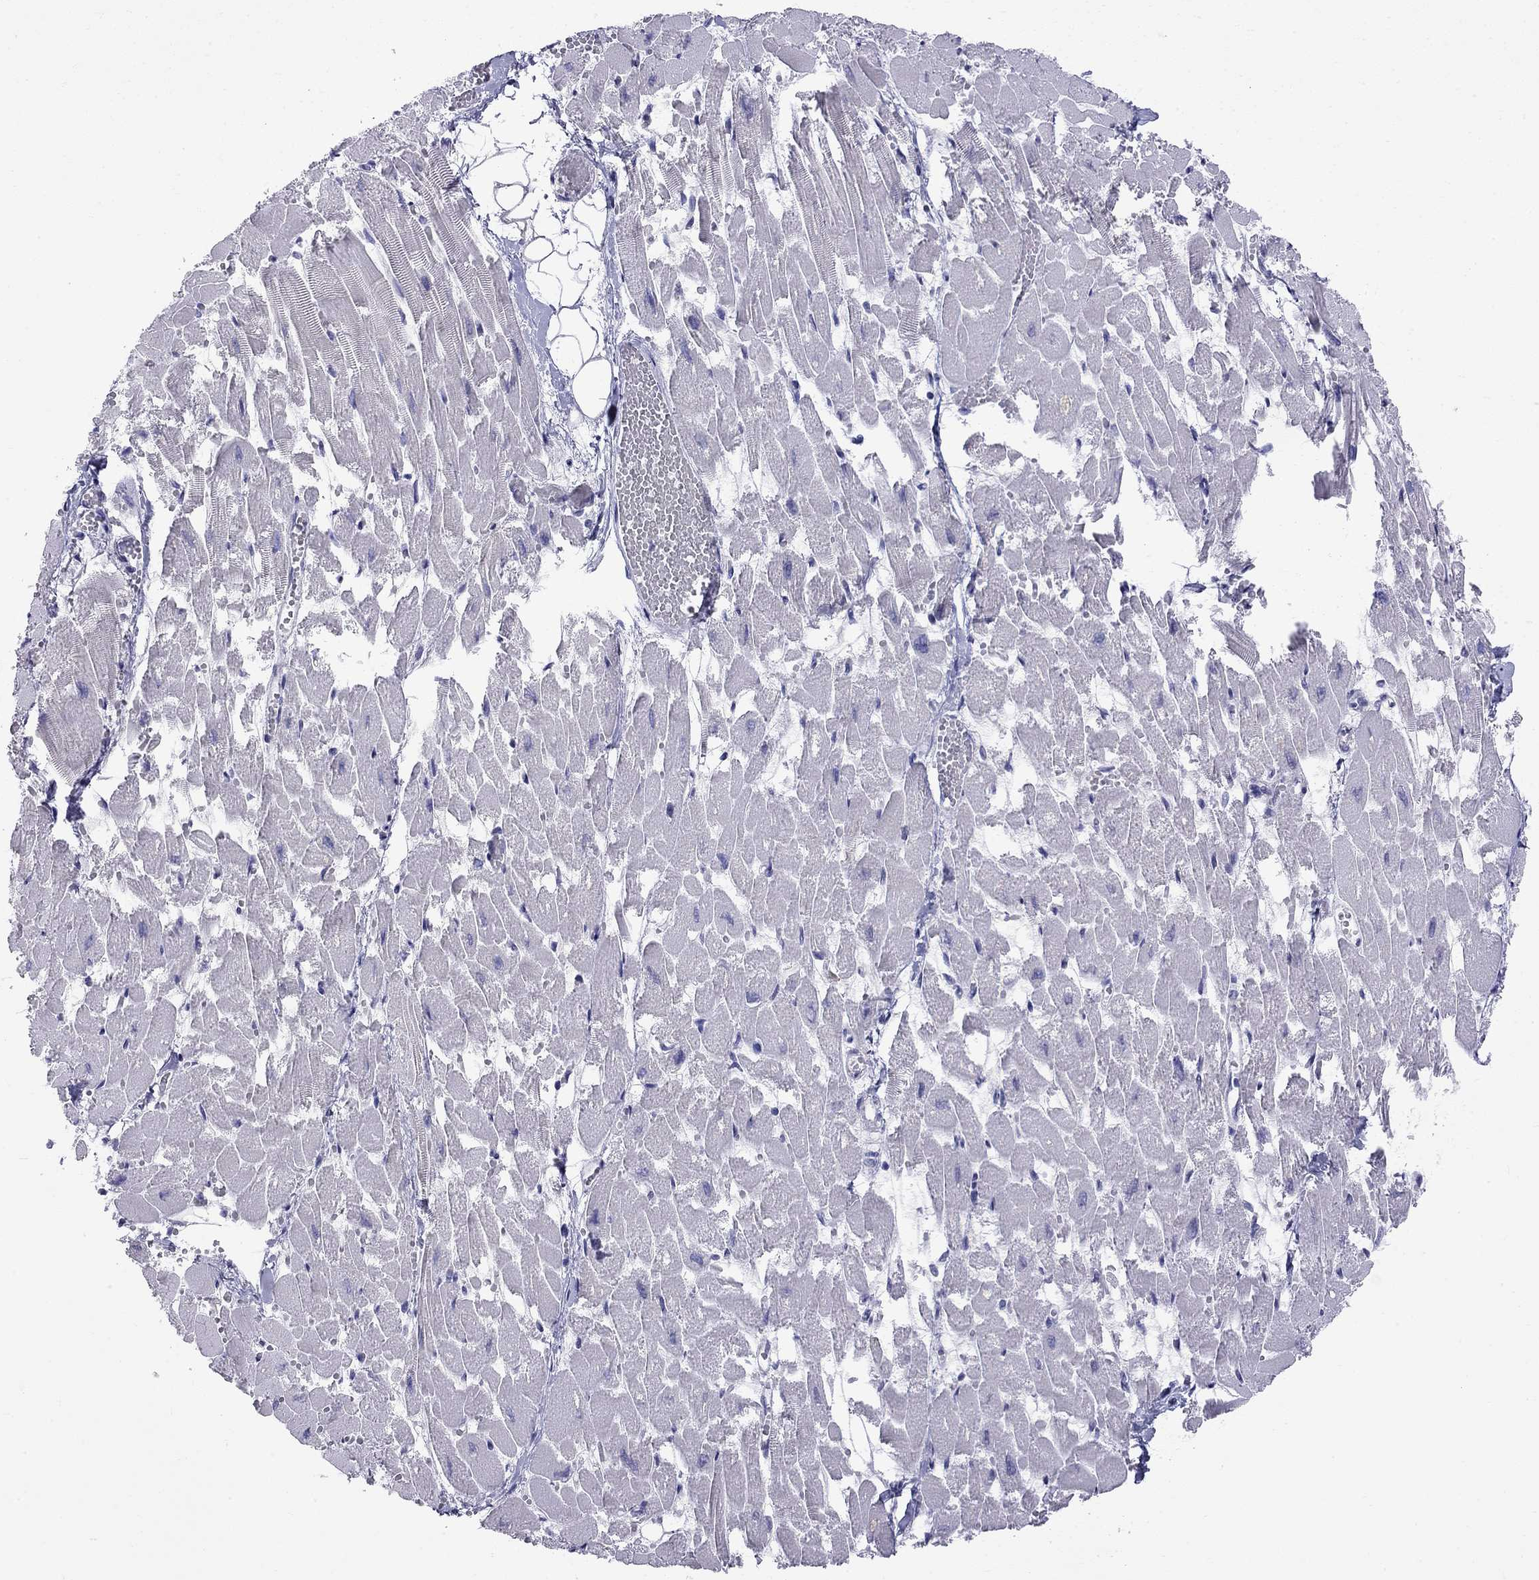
{"staining": {"intensity": "negative", "quantity": "none", "location": "none"}, "tissue": "heart muscle", "cell_type": "Cardiomyocytes", "image_type": "normal", "snomed": [{"axis": "morphology", "description": "Normal tissue, NOS"}, {"axis": "topography", "description": "Heart"}], "caption": "Immunohistochemistry image of unremarkable heart muscle: heart muscle stained with DAB demonstrates no significant protein positivity in cardiomyocytes.", "gene": "MUC15", "patient": {"sex": "female", "age": 52}}